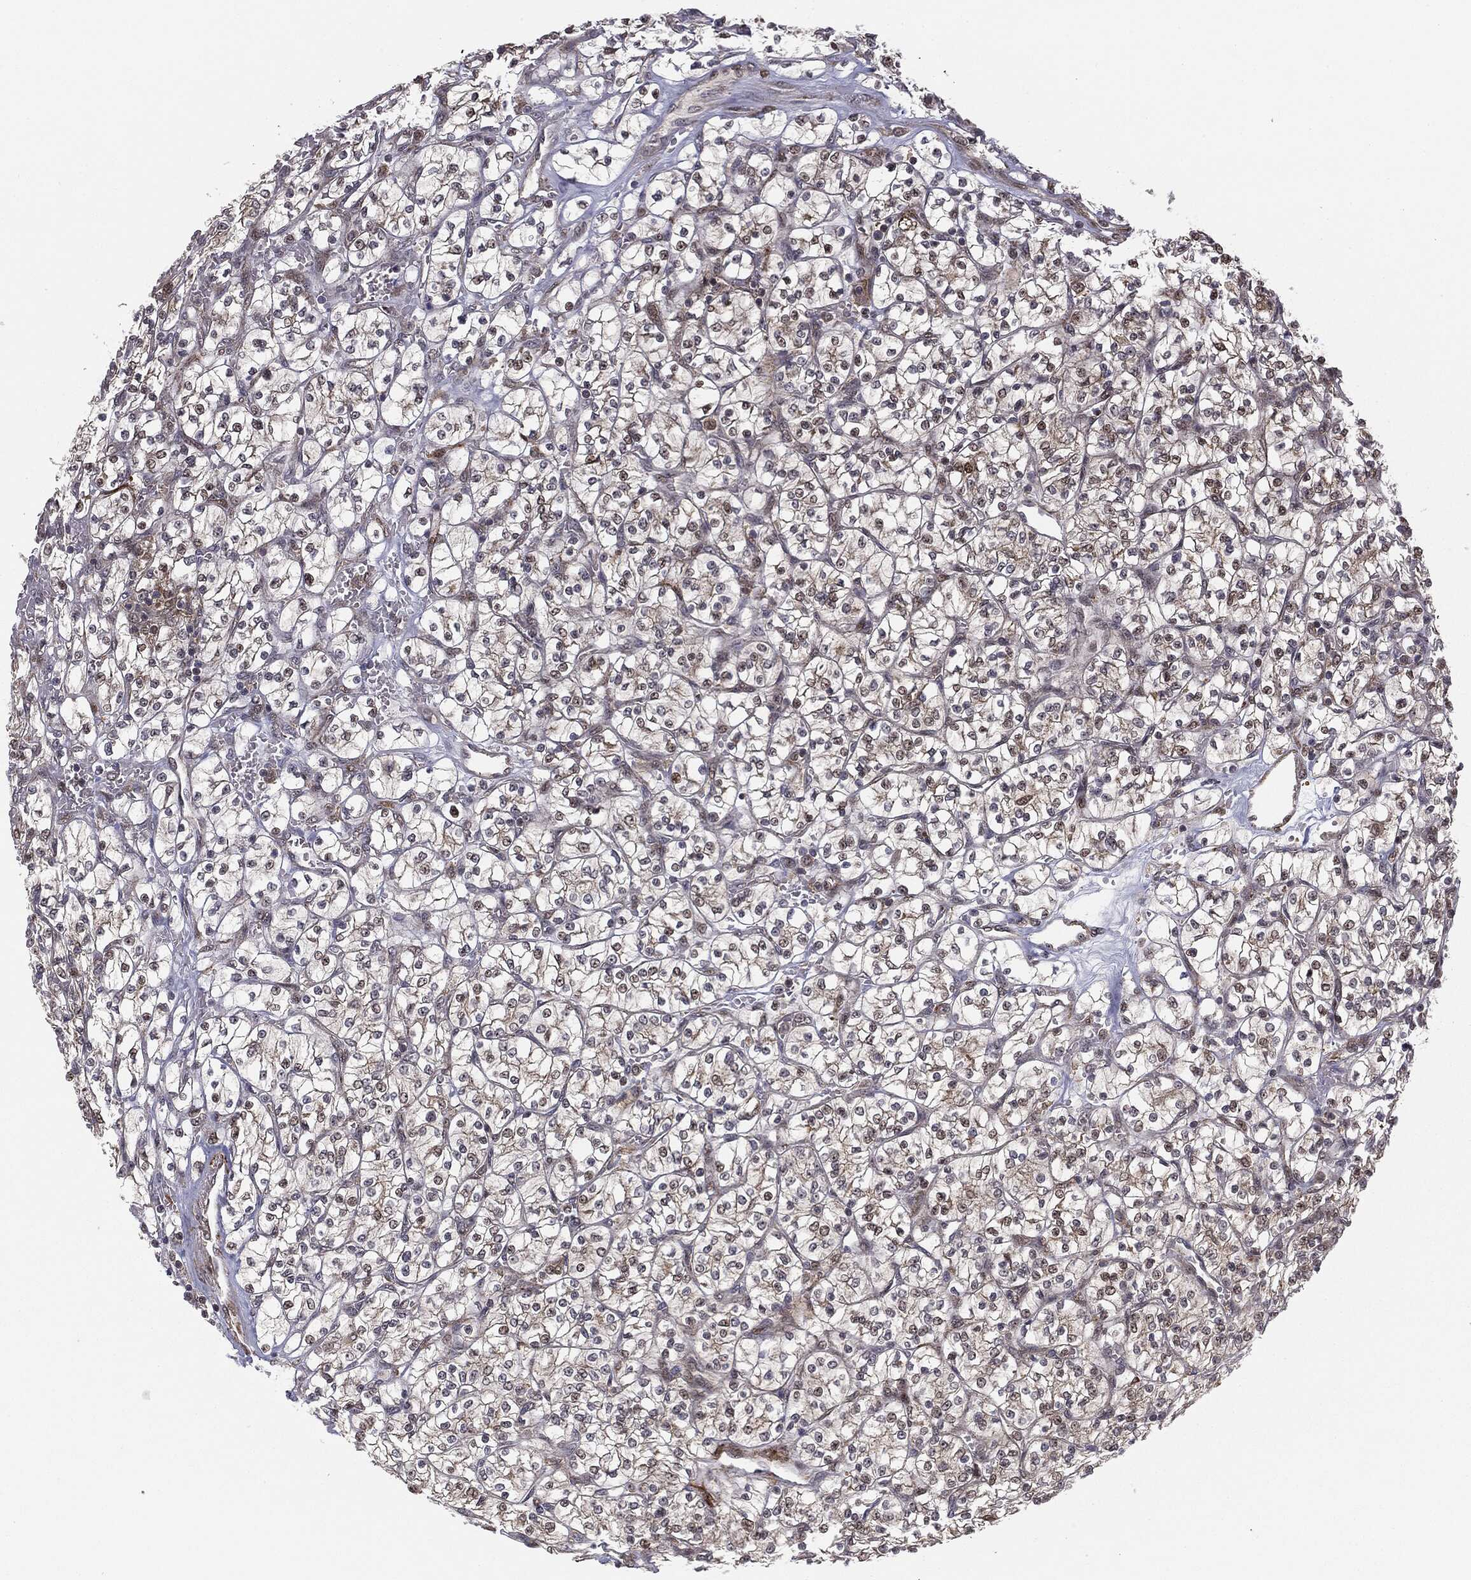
{"staining": {"intensity": "negative", "quantity": "none", "location": "none"}, "tissue": "renal cancer", "cell_type": "Tumor cells", "image_type": "cancer", "snomed": [{"axis": "morphology", "description": "Adenocarcinoma, NOS"}, {"axis": "topography", "description": "Kidney"}], "caption": "Immunohistochemical staining of renal cancer exhibits no significant expression in tumor cells.", "gene": "PTEN", "patient": {"sex": "female", "age": 64}}